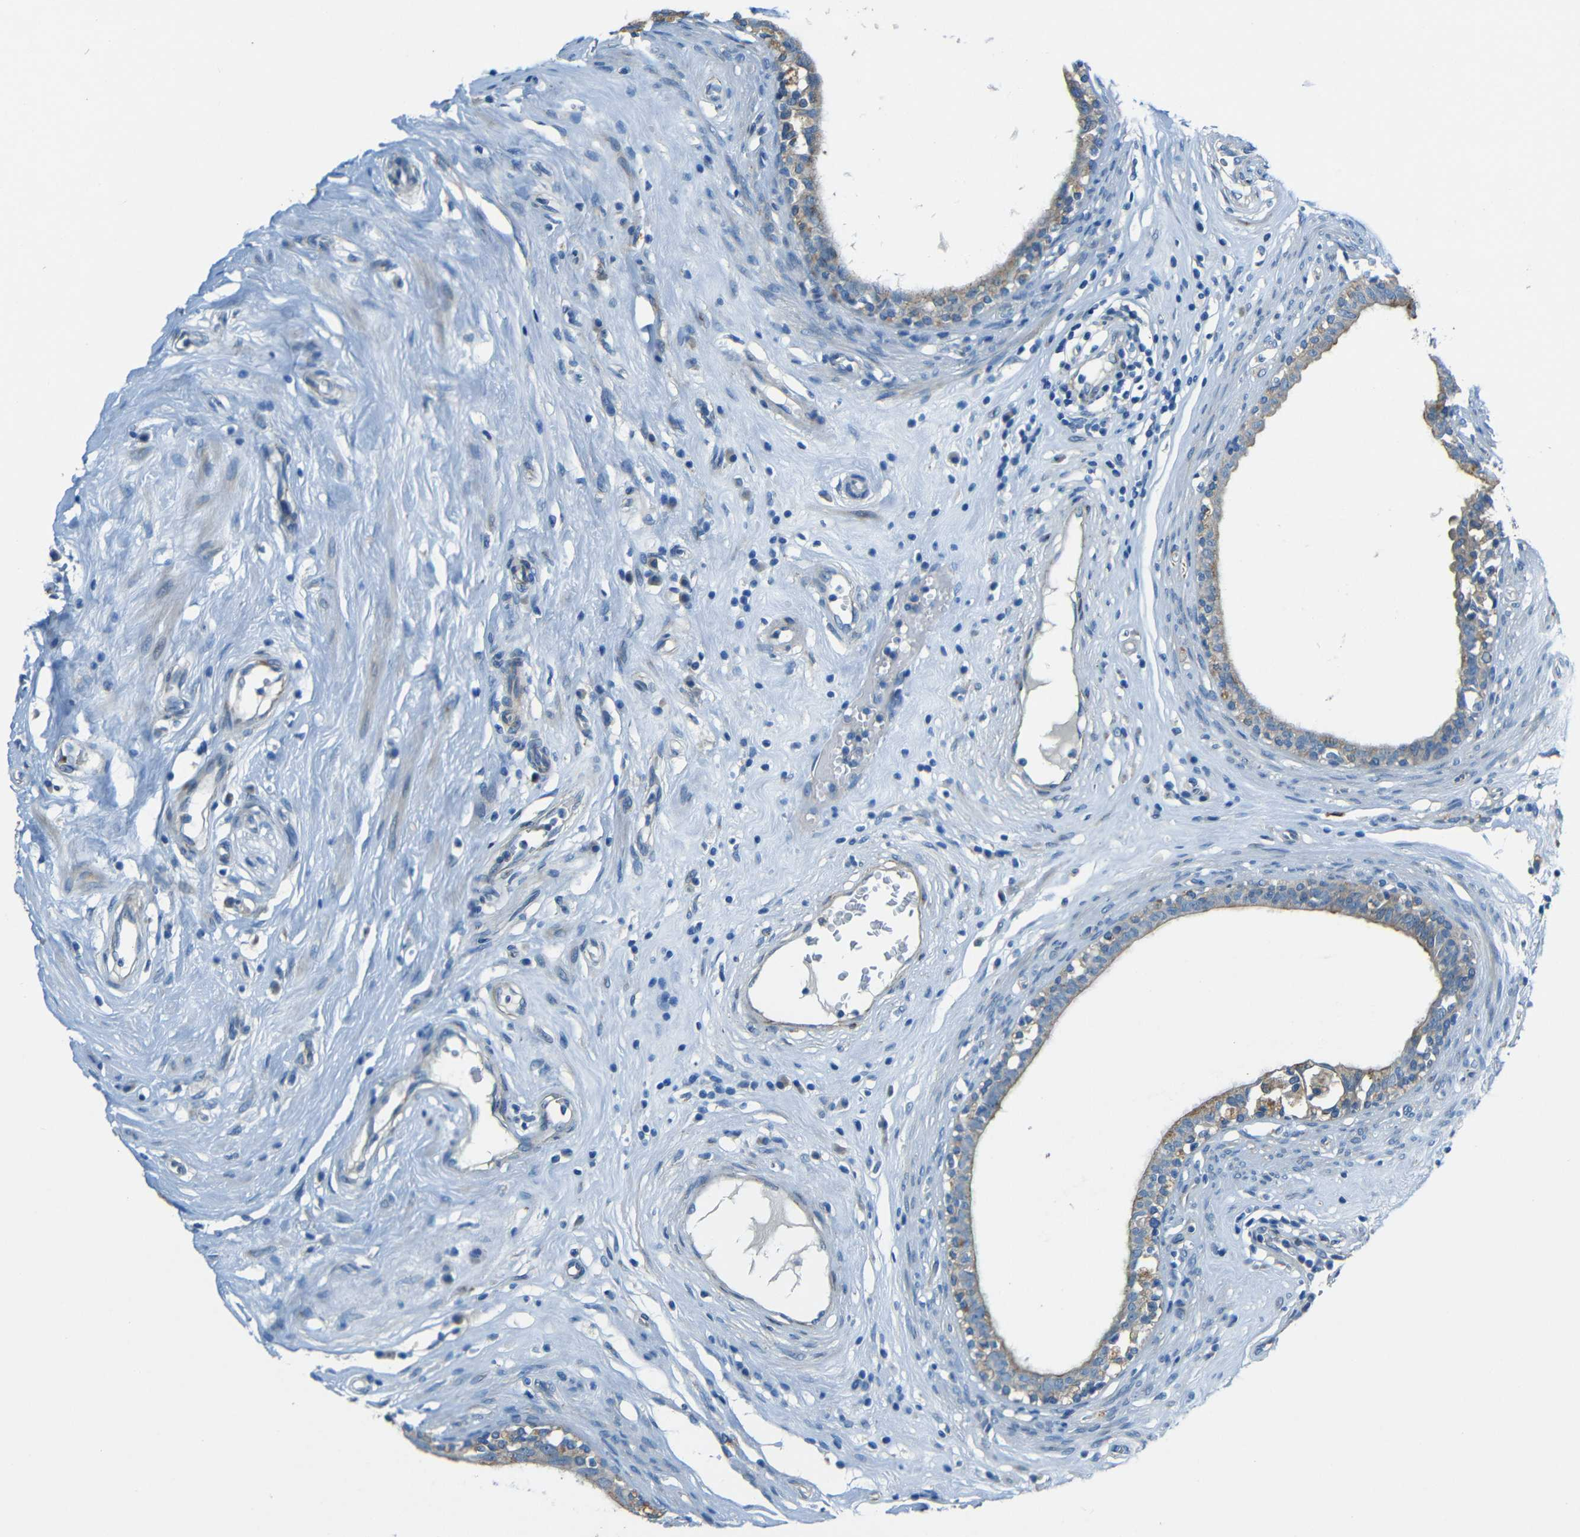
{"staining": {"intensity": "weak", "quantity": ">75%", "location": "cytoplasmic/membranous"}, "tissue": "epididymis", "cell_type": "Glandular cells", "image_type": "normal", "snomed": [{"axis": "morphology", "description": "Normal tissue, NOS"}, {"axis": "morphology", "description": "Inflammation, NOS"}, {"axis": "topography", "description": "Epididymis"}], "caption": "A histopathology image showing weak cytoplasmic/membranous expression in about >75% of glandular cells in benign epididymis, as visualized by brown immunohistochemical staining.", "gene": "CYP26B1", "patient": {"sex": "male", "age": 84}}